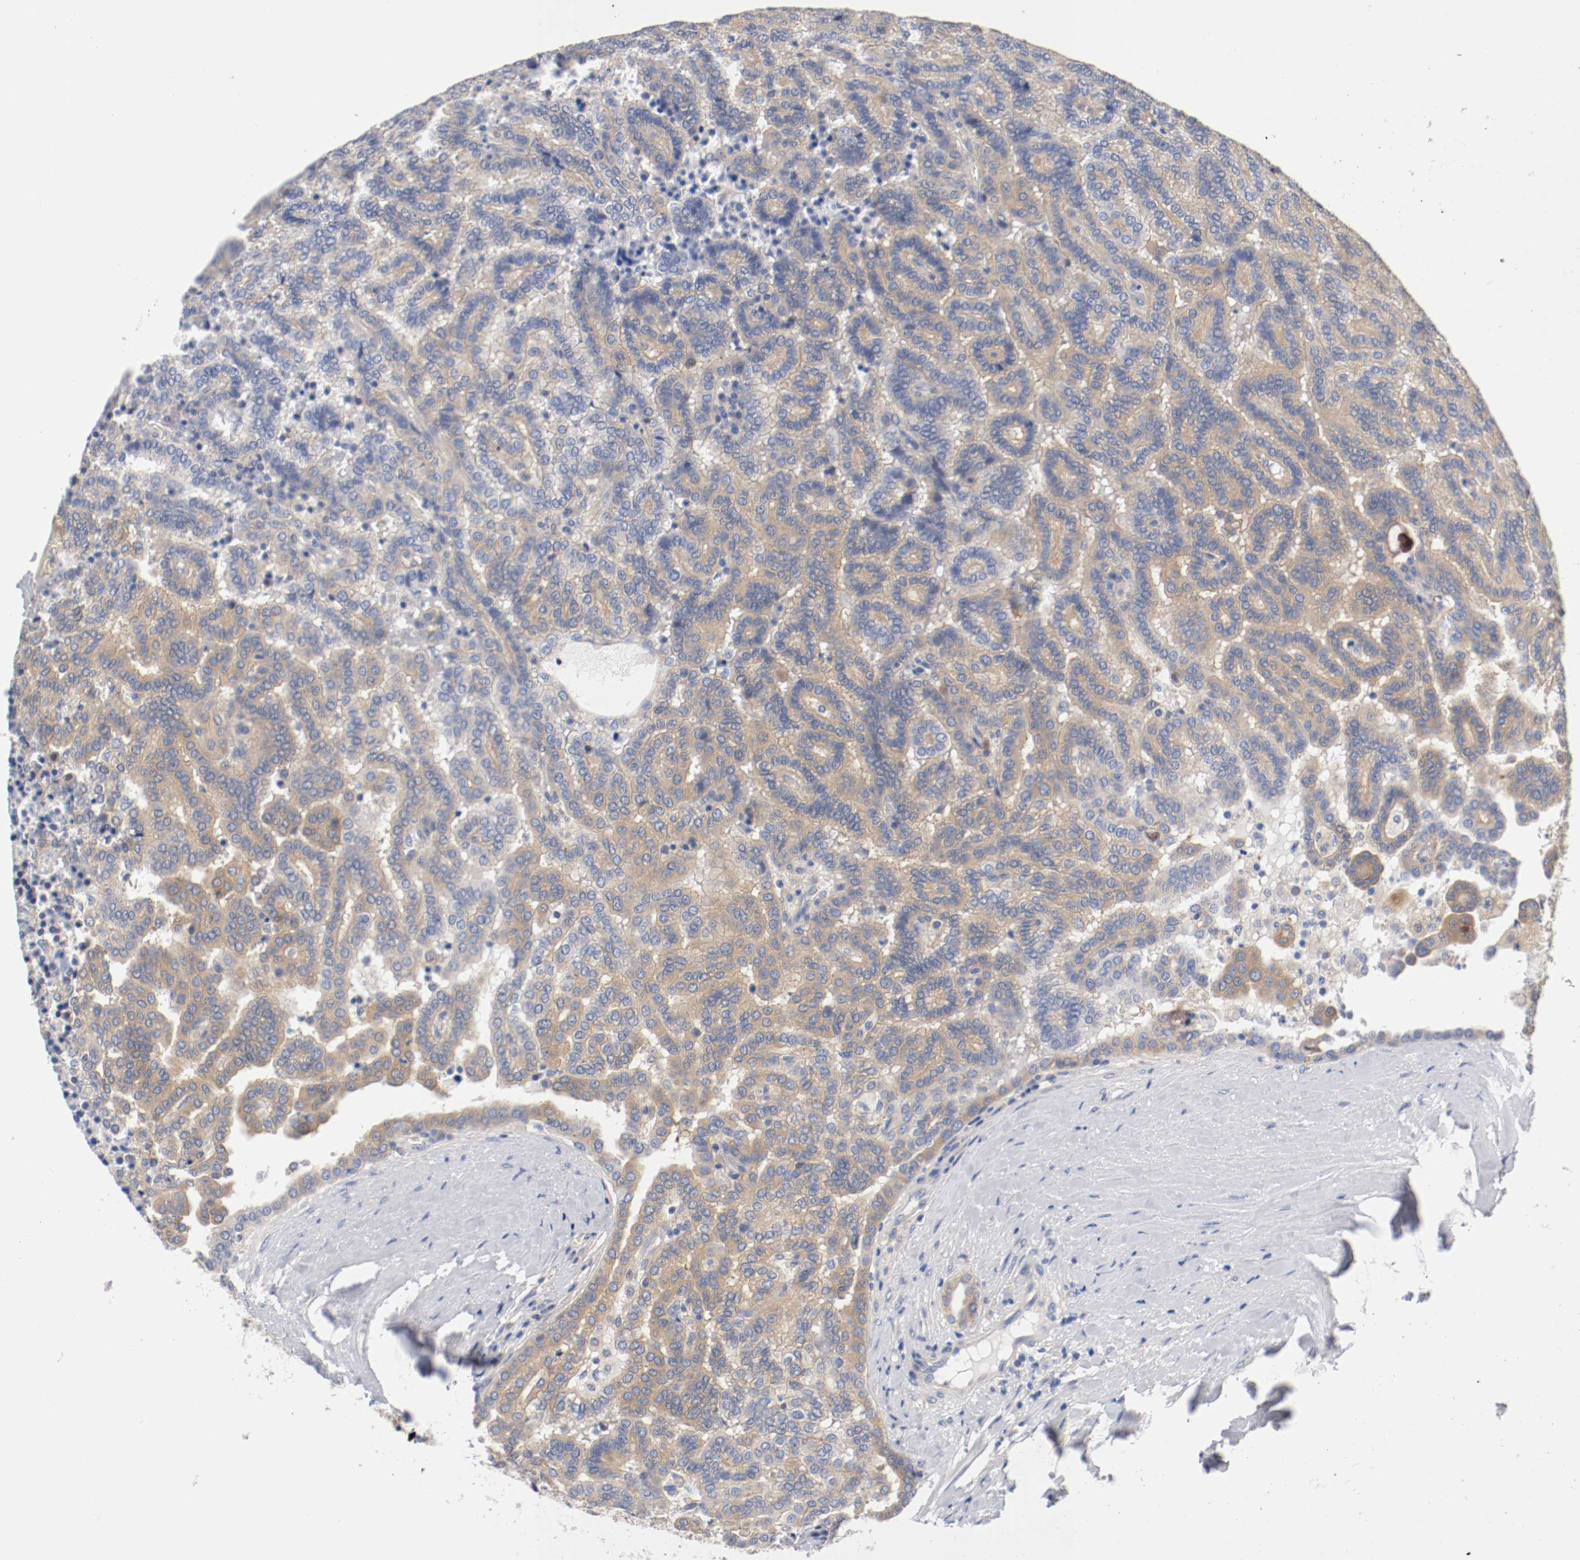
{"staining": {"intensity": "moderate", "quantity": ">75%", "location": "cytoplasmic/membranous"}, "tissue": "renal cancer", "cell_type": "Tumor cells", "image_type": "cancer", "snomed": [{"axis": "morphology", "description": "Adenocarcinoma, NOS"}, {"axis": "topography", "description": "Kidney"}], "caption": "There is medium levels of moderate cytoplasmic/membranous expression in tumor cells of renal cancer, as demonstrated by immunohistochemical staining (brown color).", "gene": "HGS", "patient": {"sex": "male", "age": 61}}